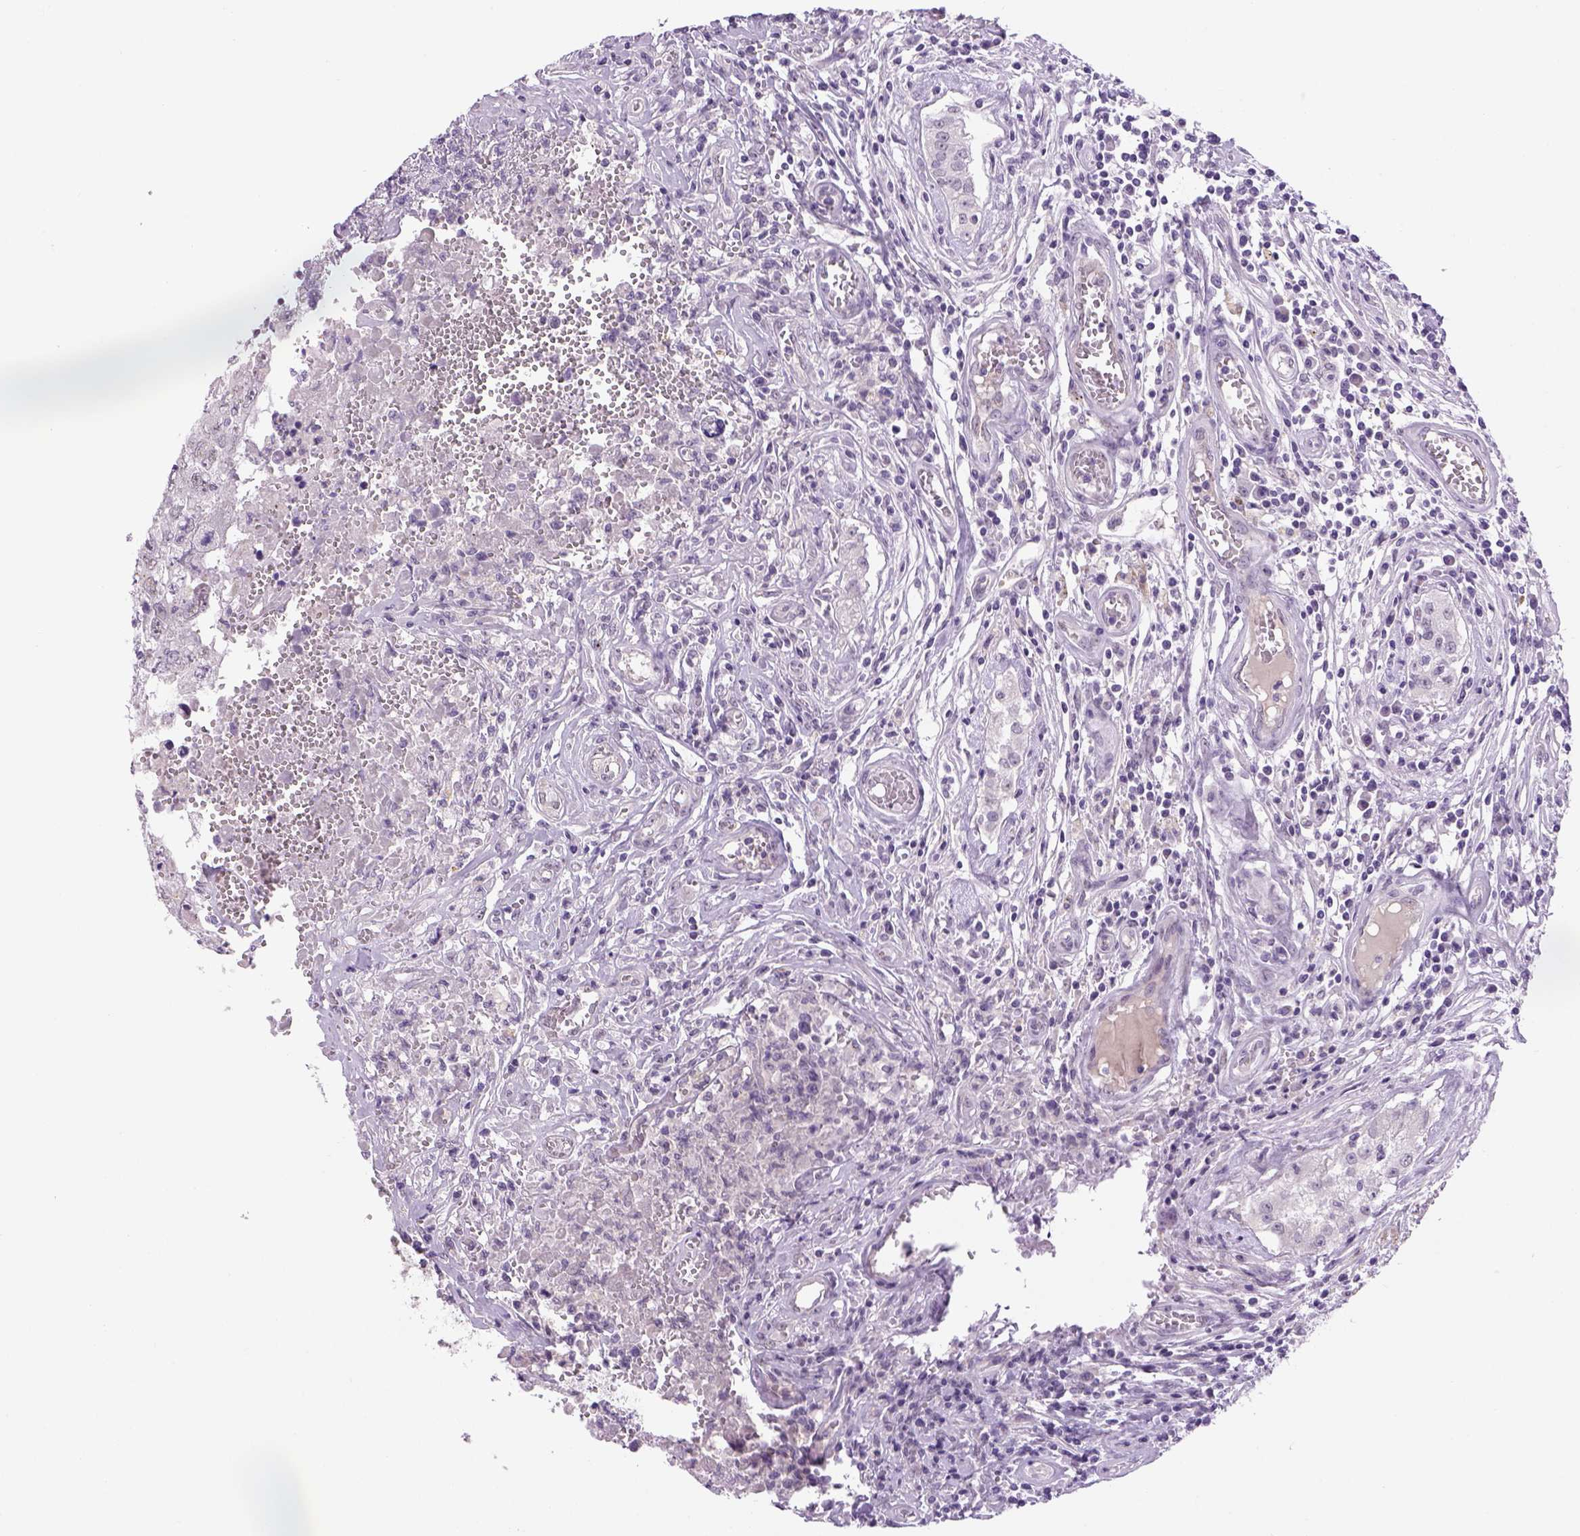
{"staining": {"intensity": "negative", "quantity": "none", "location": "none"}, "tissue": "testis cancer", "cell_type": "Tumor cells", "image_type": "cancer", "snomed": [{"axis": "morphology", "description": "Carcinoma, Embryonal, NOS"}, {"axis": "topography", "description": "Testis"}], "caption": "An immunohistochemistry (IHC) micrograph of testis cancer is shown. There is no staining in tumor cells of testis cancer.", "gene": "DBH", "patient": {"sex": "male", "age": 36}}